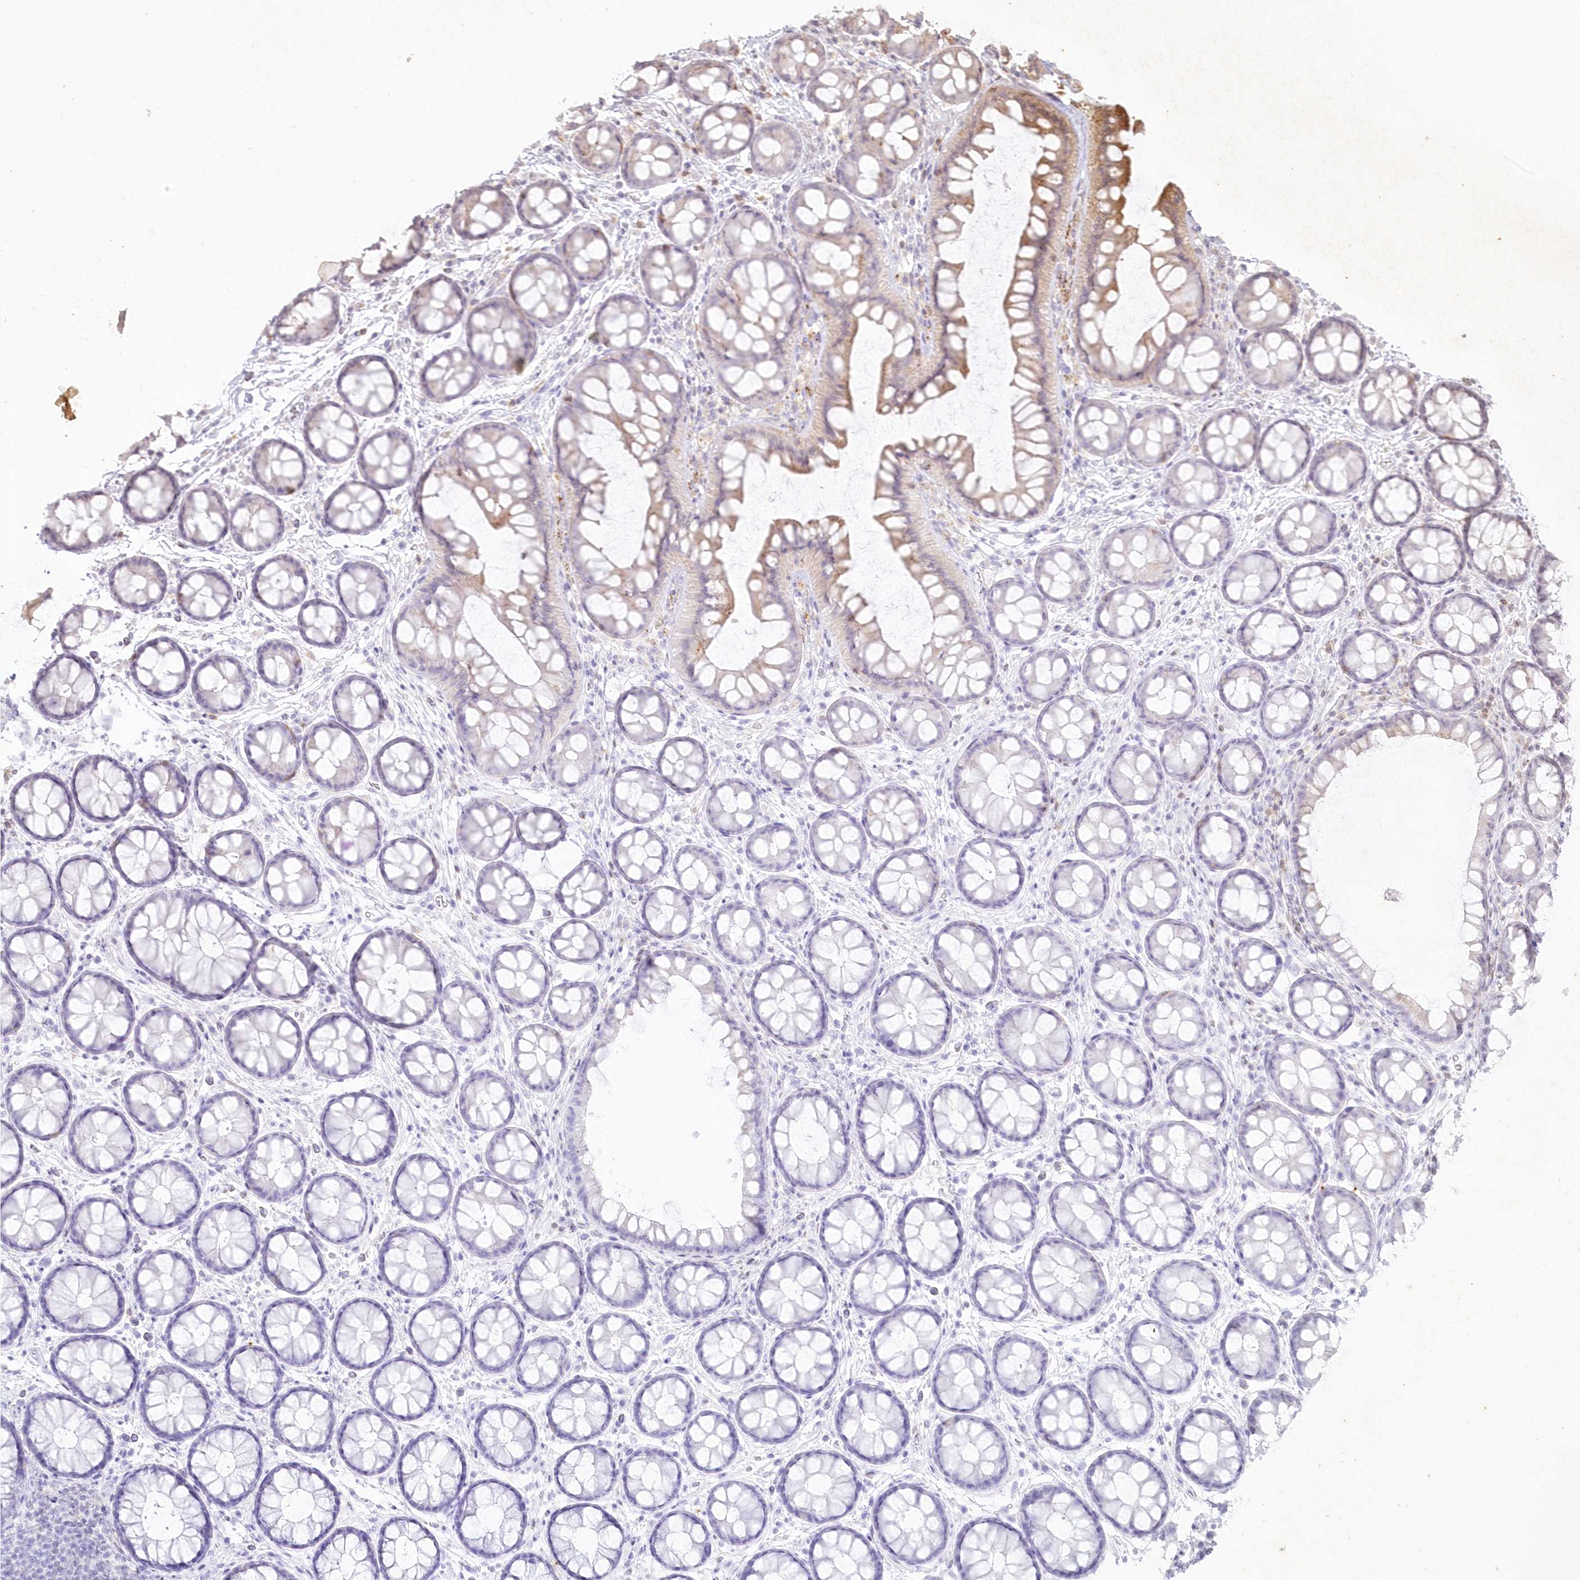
{"staining": {"intensity": "negative", "quantity": "none", "location": "none"}, "tissue": "colon", "cell_type": "Endothelial cells", "image_type": "normal", "snomed": [{"axis": "morphology", "description": "Normal tissue, NOS"}, {"axis": "topography", "description": "Colon"}], "caption": "Photomicrograph shows no significant protein staining in endothelial cells of unremarkable colon. (IHC, brightfield microscopy, high magnification).", "gene": "MTMR3", "patient": {"sex": "female", "age": 82}}